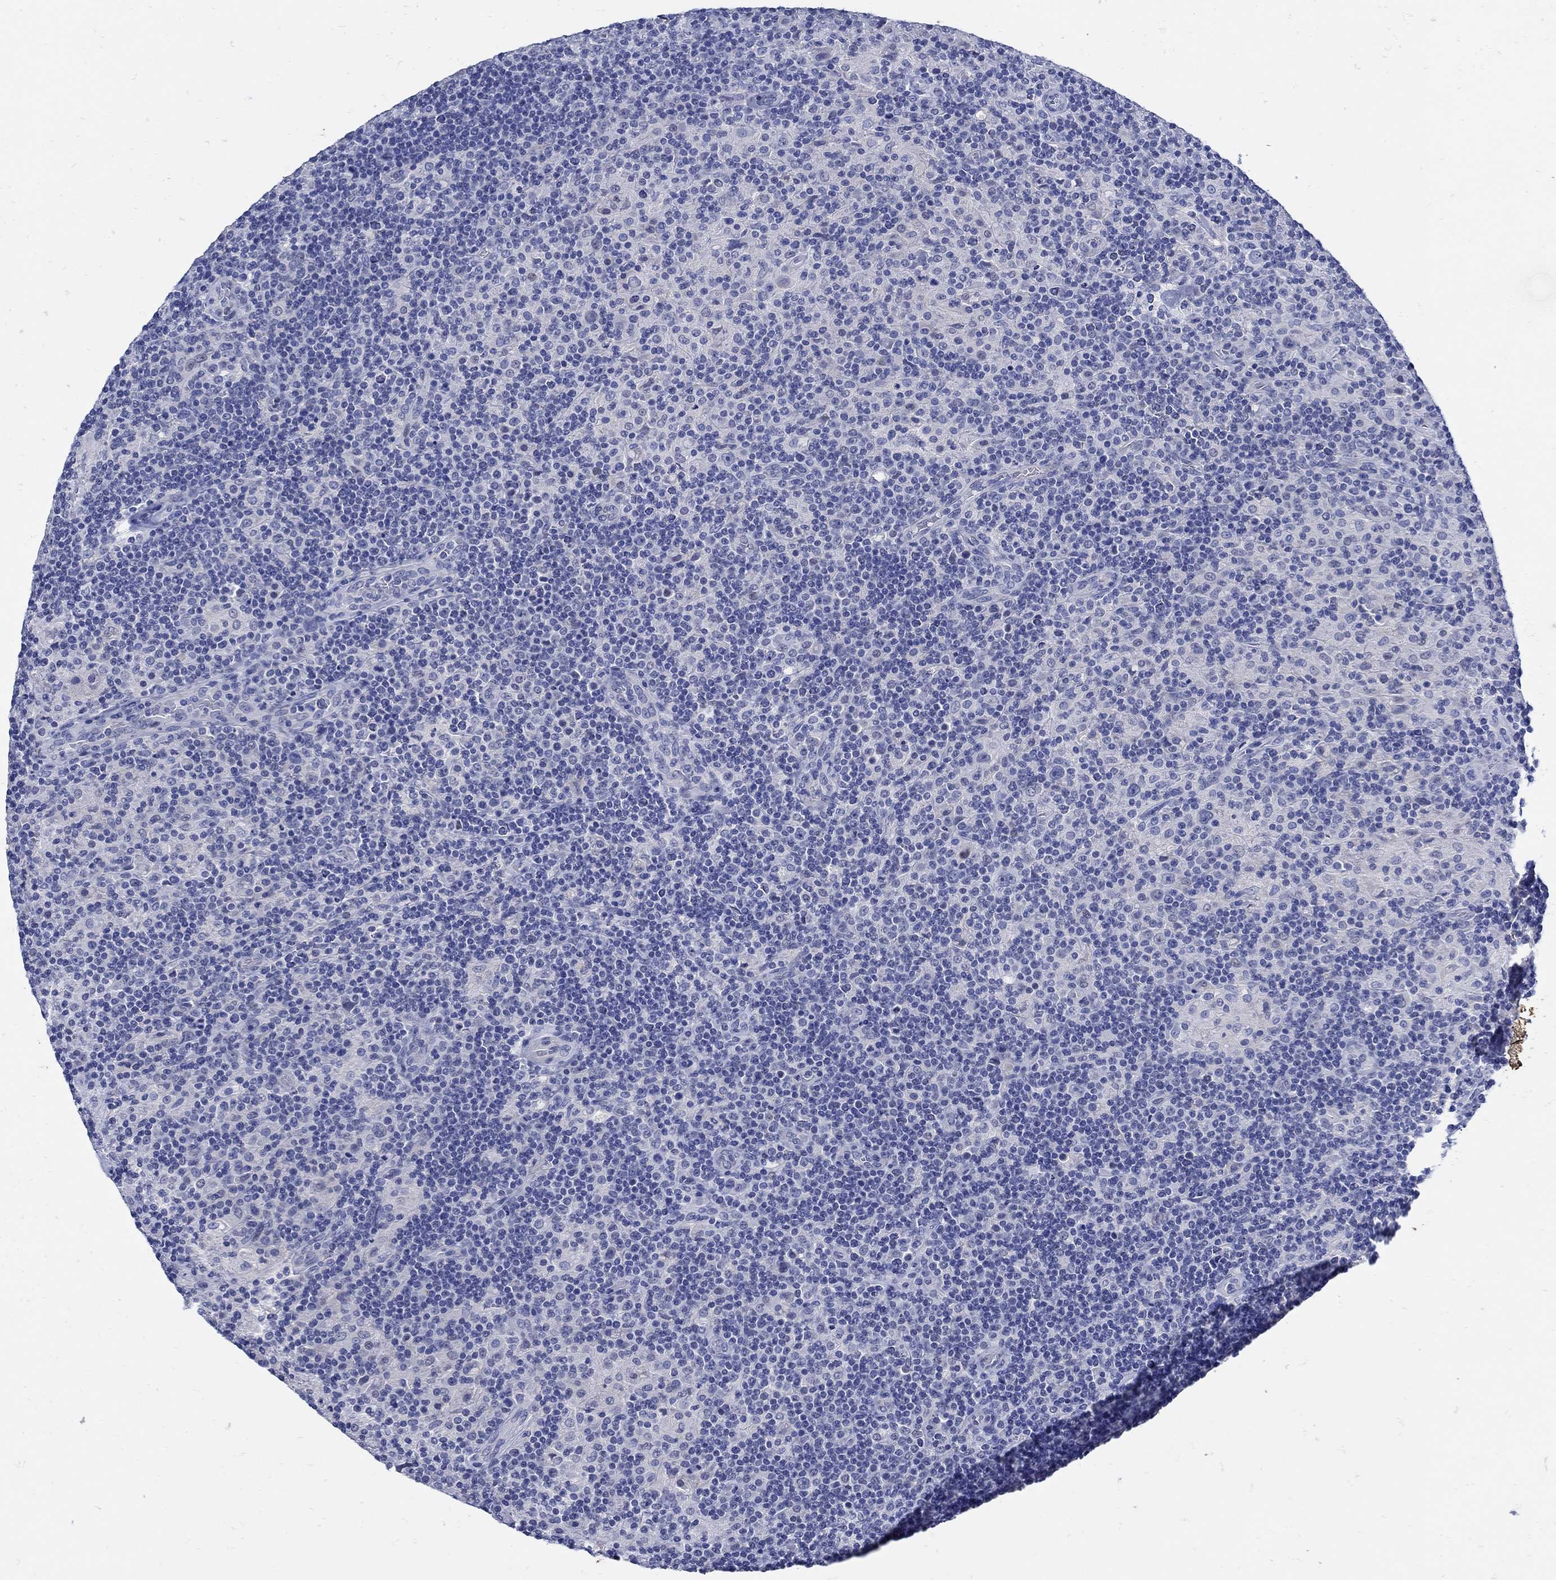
{"staining": {"intensity": "negative", "quantity": "none", "location": "none"}, "tissue": "lymphoma", "cell_type": "Tumor cells", "image_type": "cancer", "snomed": [{"axis": "morphology", "description": "Hodgkin's disease, NOS"}, {"axis": "topography", "description": "Lymph node"}], "caption": "Photomicrograph shows no protein positivity in tumor cells of lymphoma tissue.", "gene": "NOS1", "patient": {"sex": "male", "age": 70}}